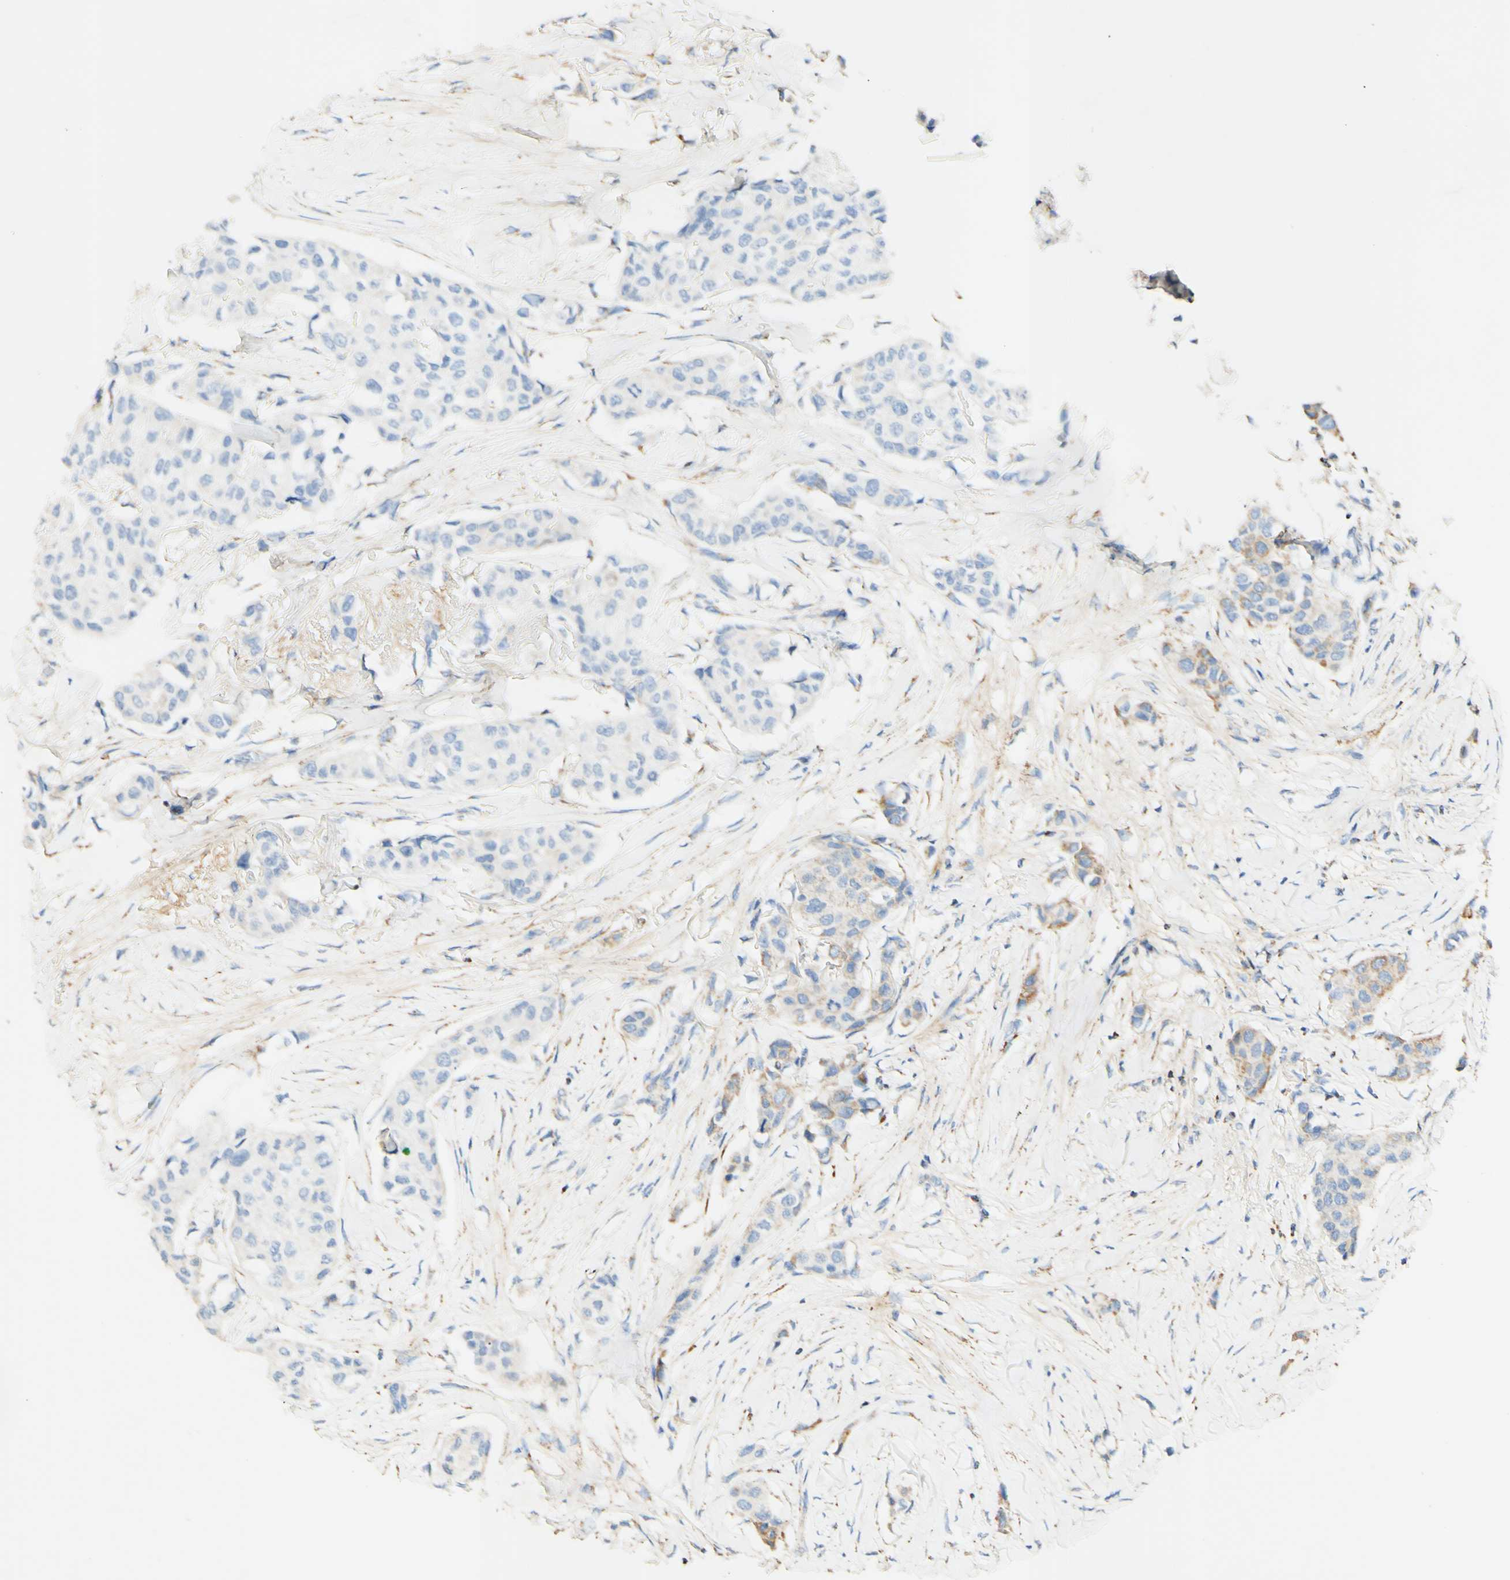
{"staining": {"intensity": "weak", "quantity": "<25%", "location": "cytoplasmic/membranous"}, "tissue": "breast cancer", "cell_type": "Tumor cells", "image_type": "cancer", "snomed": [{"axis": "morphology", "description": "Duct carcinoma"}, {"axis": "topography", "description": "Breast"}], "caption": "This is an immunohistochemistry image of human breast cancer (invasive ductal carcinoma). There is no positivity in tumor cells.", "gene": "OXCT1", "patient": {"sex": "female", "age": 80}}